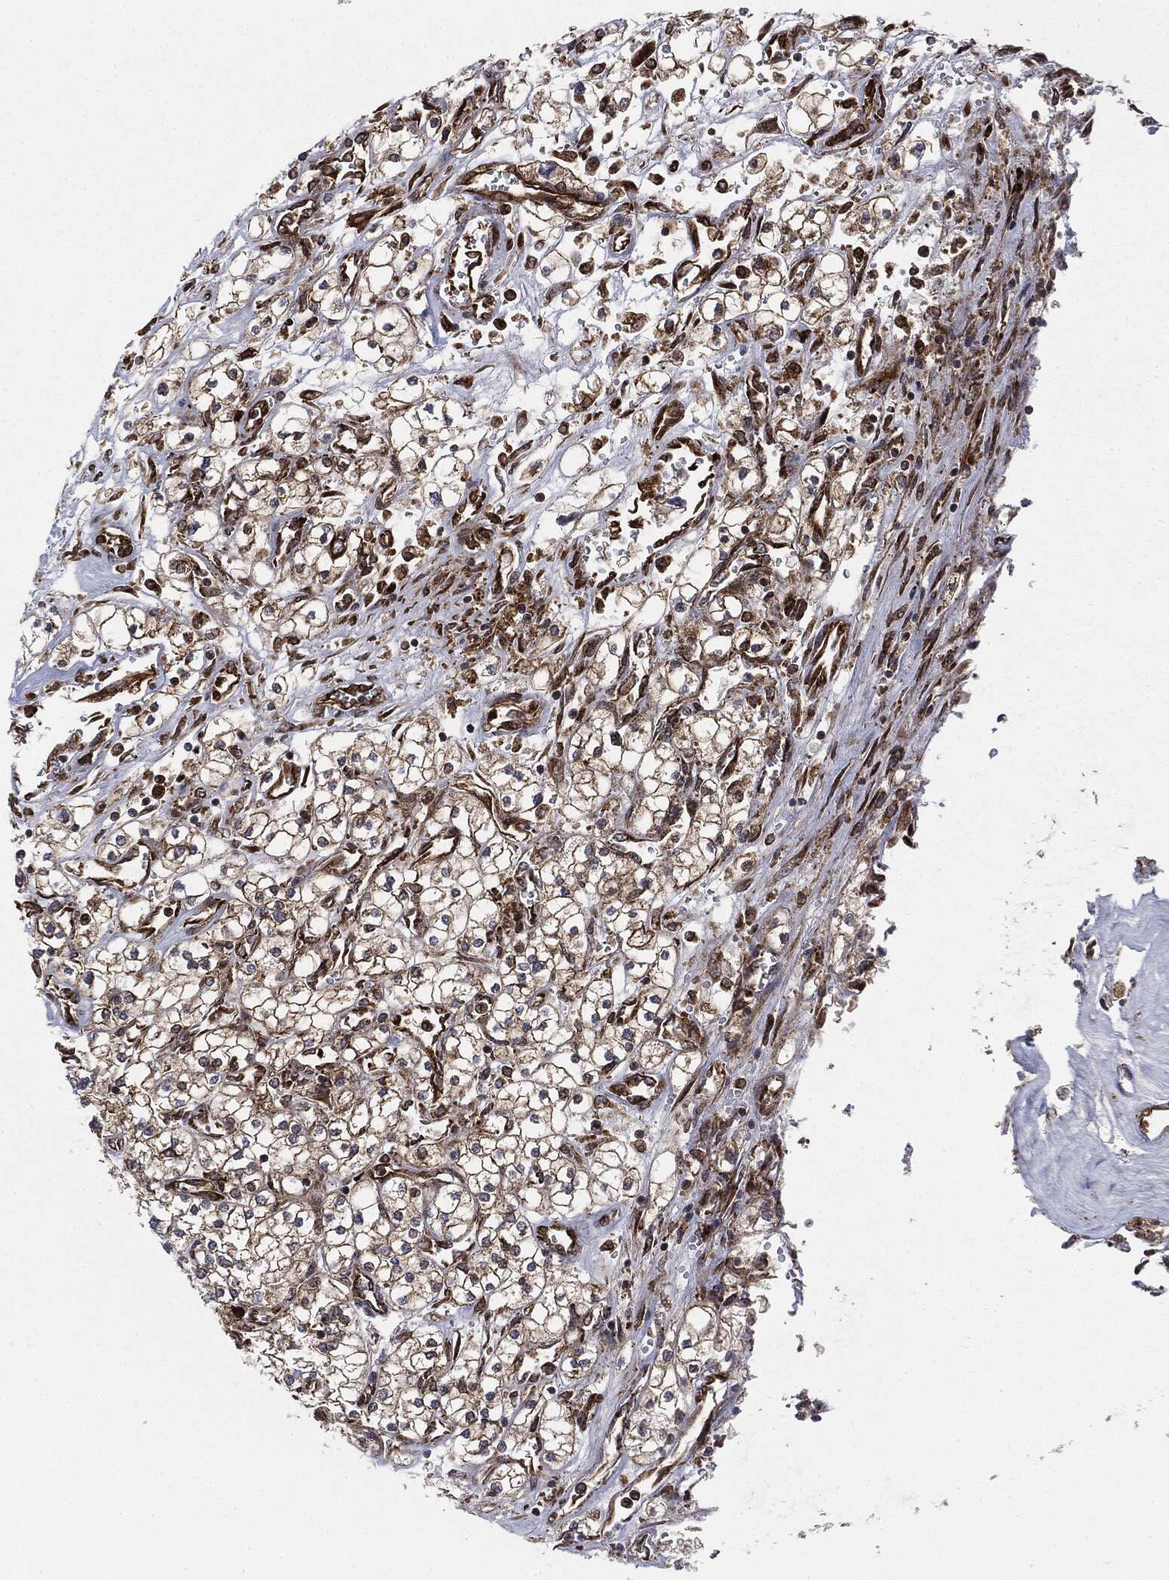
{"staining": {"intensity": "moderate", "quantity": ">75%", "location": "cytoplasmic/membranous"}, "tissue": "renal cancer", "cell_type": "Tumor cells", "image_type": "cancer", "snomed": [{"axis": "morphology", "description": "Adenocarcinoma, NOS"}, {"axis": "topography", "description": "Kidney"}], "caption": "An IHC micrograph of tumor tissue is shown. Protein staining in brown labels moderate cytoplasmic/membranous positivity in renal cancer within tumor cells.", "gene": "CYLD", "patient": {"sex": "male", "age": 80}}